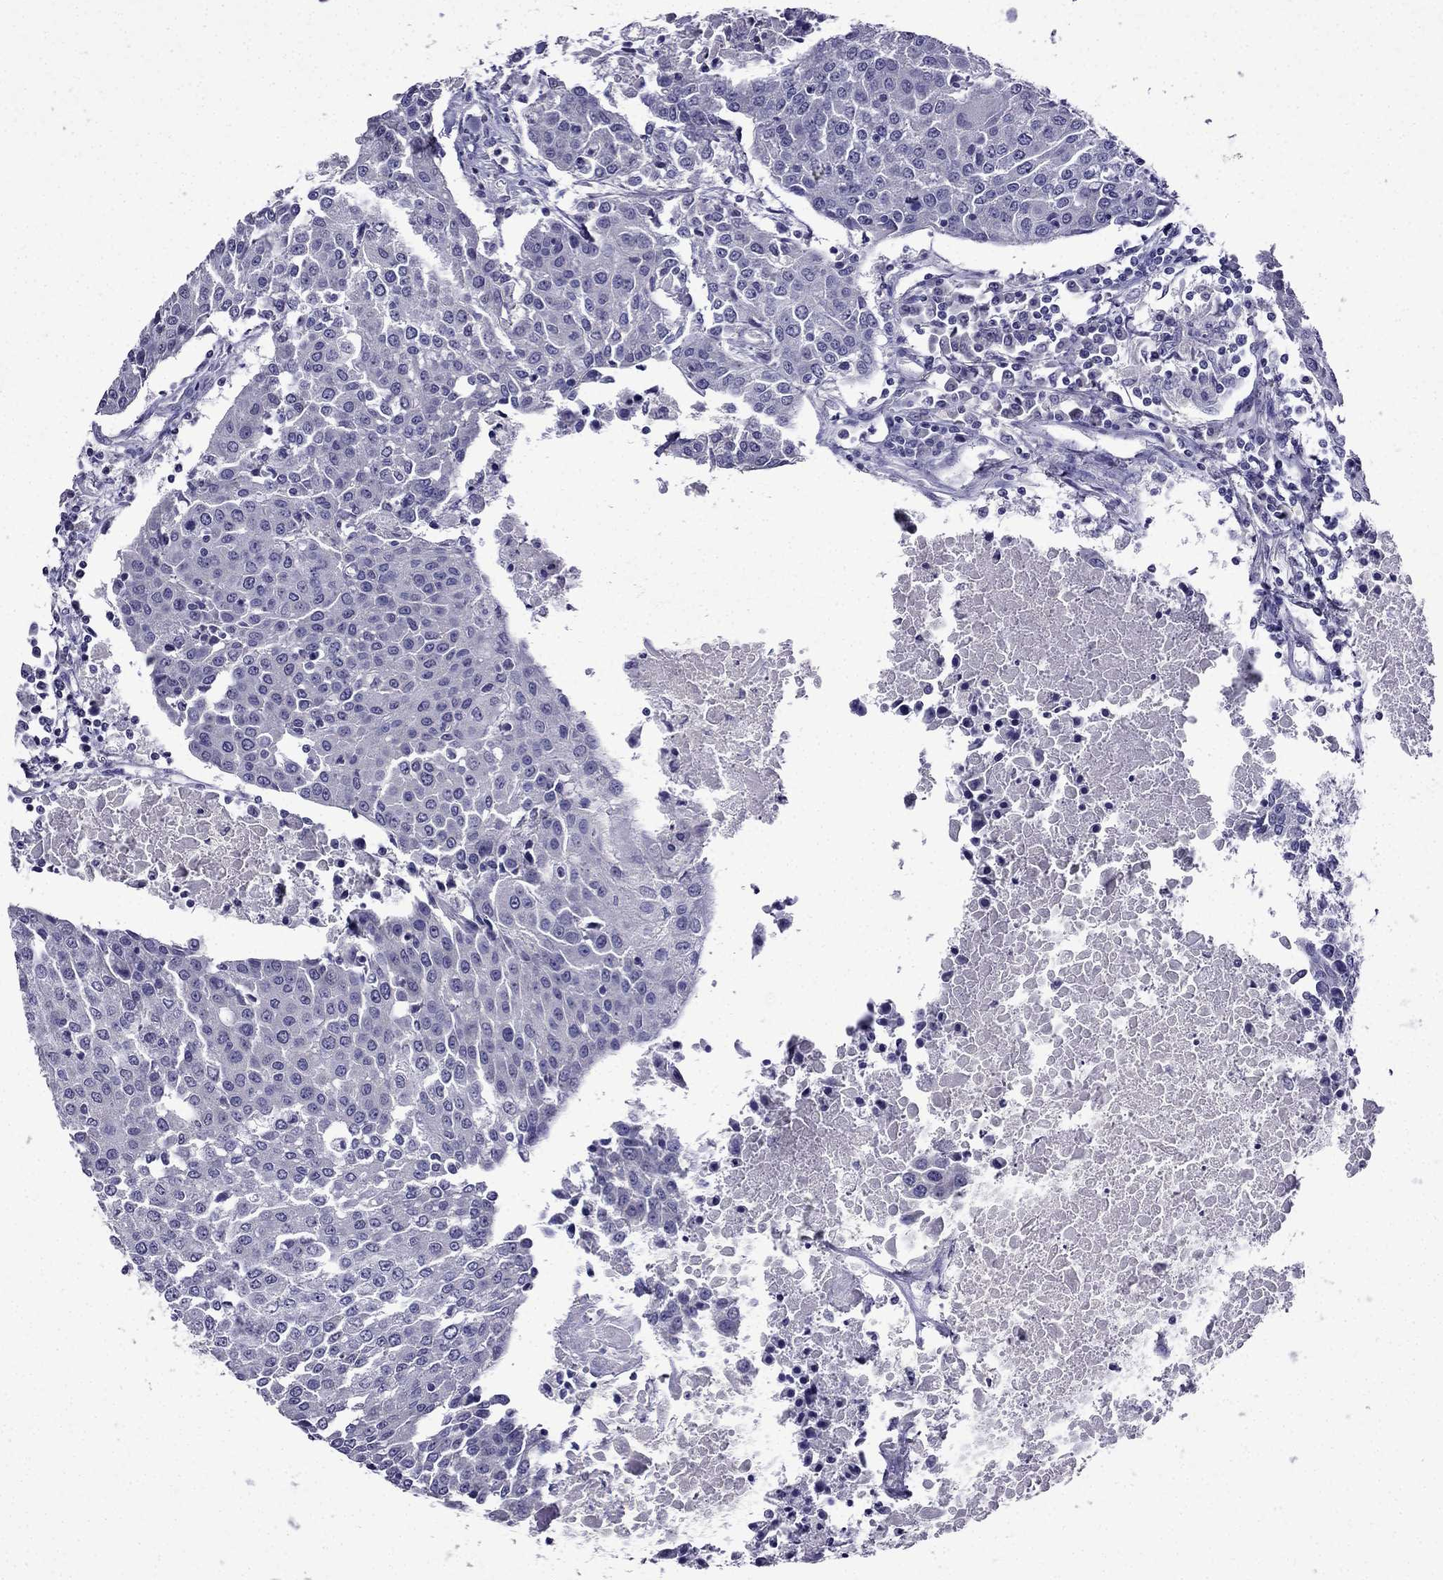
{"staining": {"intensity": "negative", "quantity": "none", "location": "none"}, "tissue": "urothelial cancer", "cell_type": "Tumor cells", "image_type": "cancer", "snomed": [{"axis": "morphology", "description": "Urothelial carcinoma, High grade"}, {"axis": "topography", "description": "Urinary bladder"}], "caption": "The image displays no significant staining in tumor cells of urothelial carcinoma (high-grade).", "gene": "DNAH17", "patient": {"sex": "female", "age": 85}}